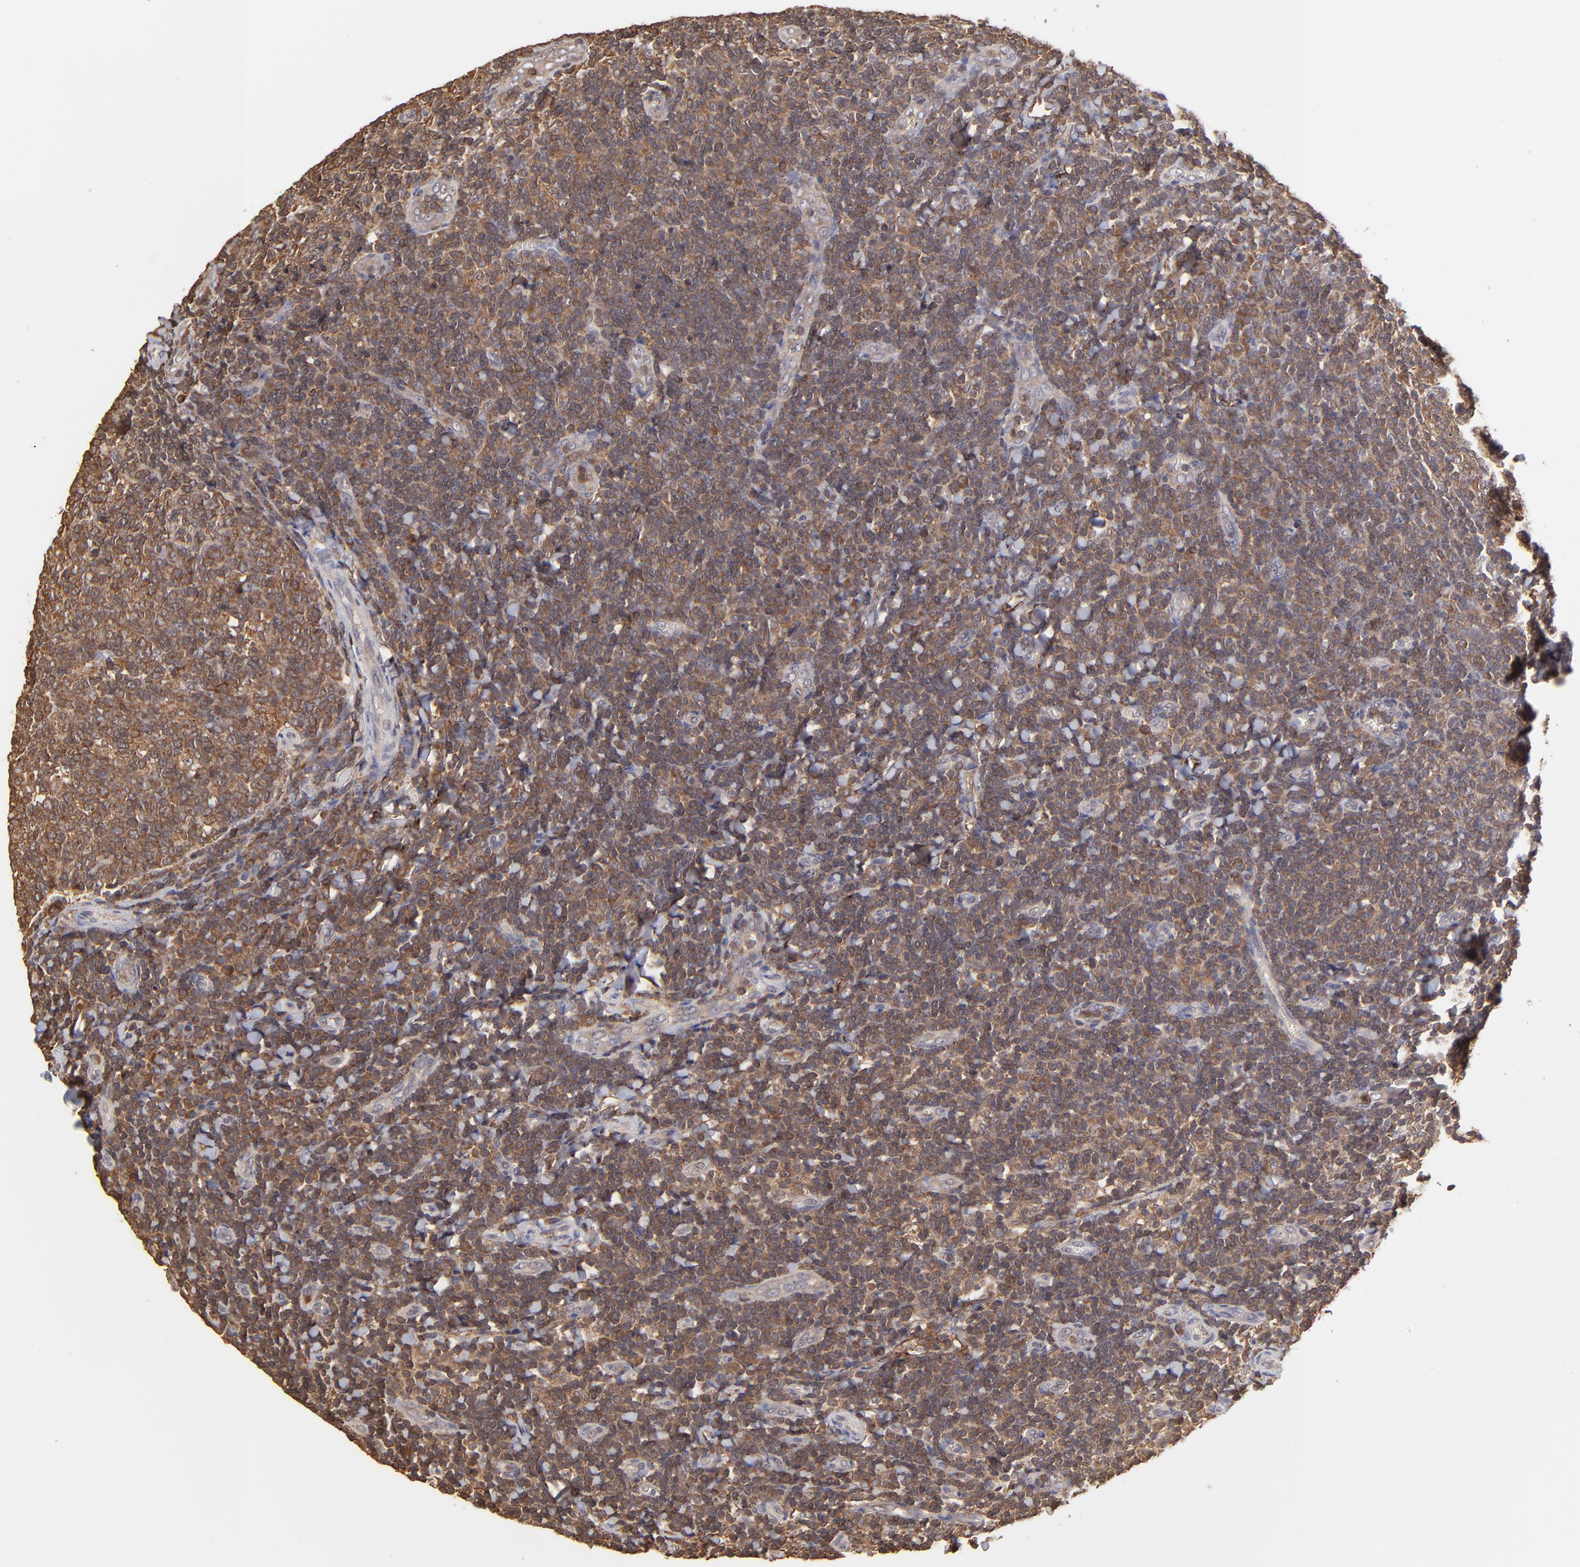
{"staining": {"intensity": "moderate", "quantity": ">75%", "location": "cytoplasmic/membranous"}, "tissue": "tonsil", "cell_type": "Germinal center cells", "image_type": "normal", "snomed": [{"axis": "morphology", "description": "Normal tissue, NOS"}, {"axis": "topography", "description": "Tonsil"}], "caption": "Tonsil stained for a protein displays moderate cytoplasmic/membranous positivity in germinal center cells.", "gene": "STON2", "patient": {"sex": "male", "age": 31}}